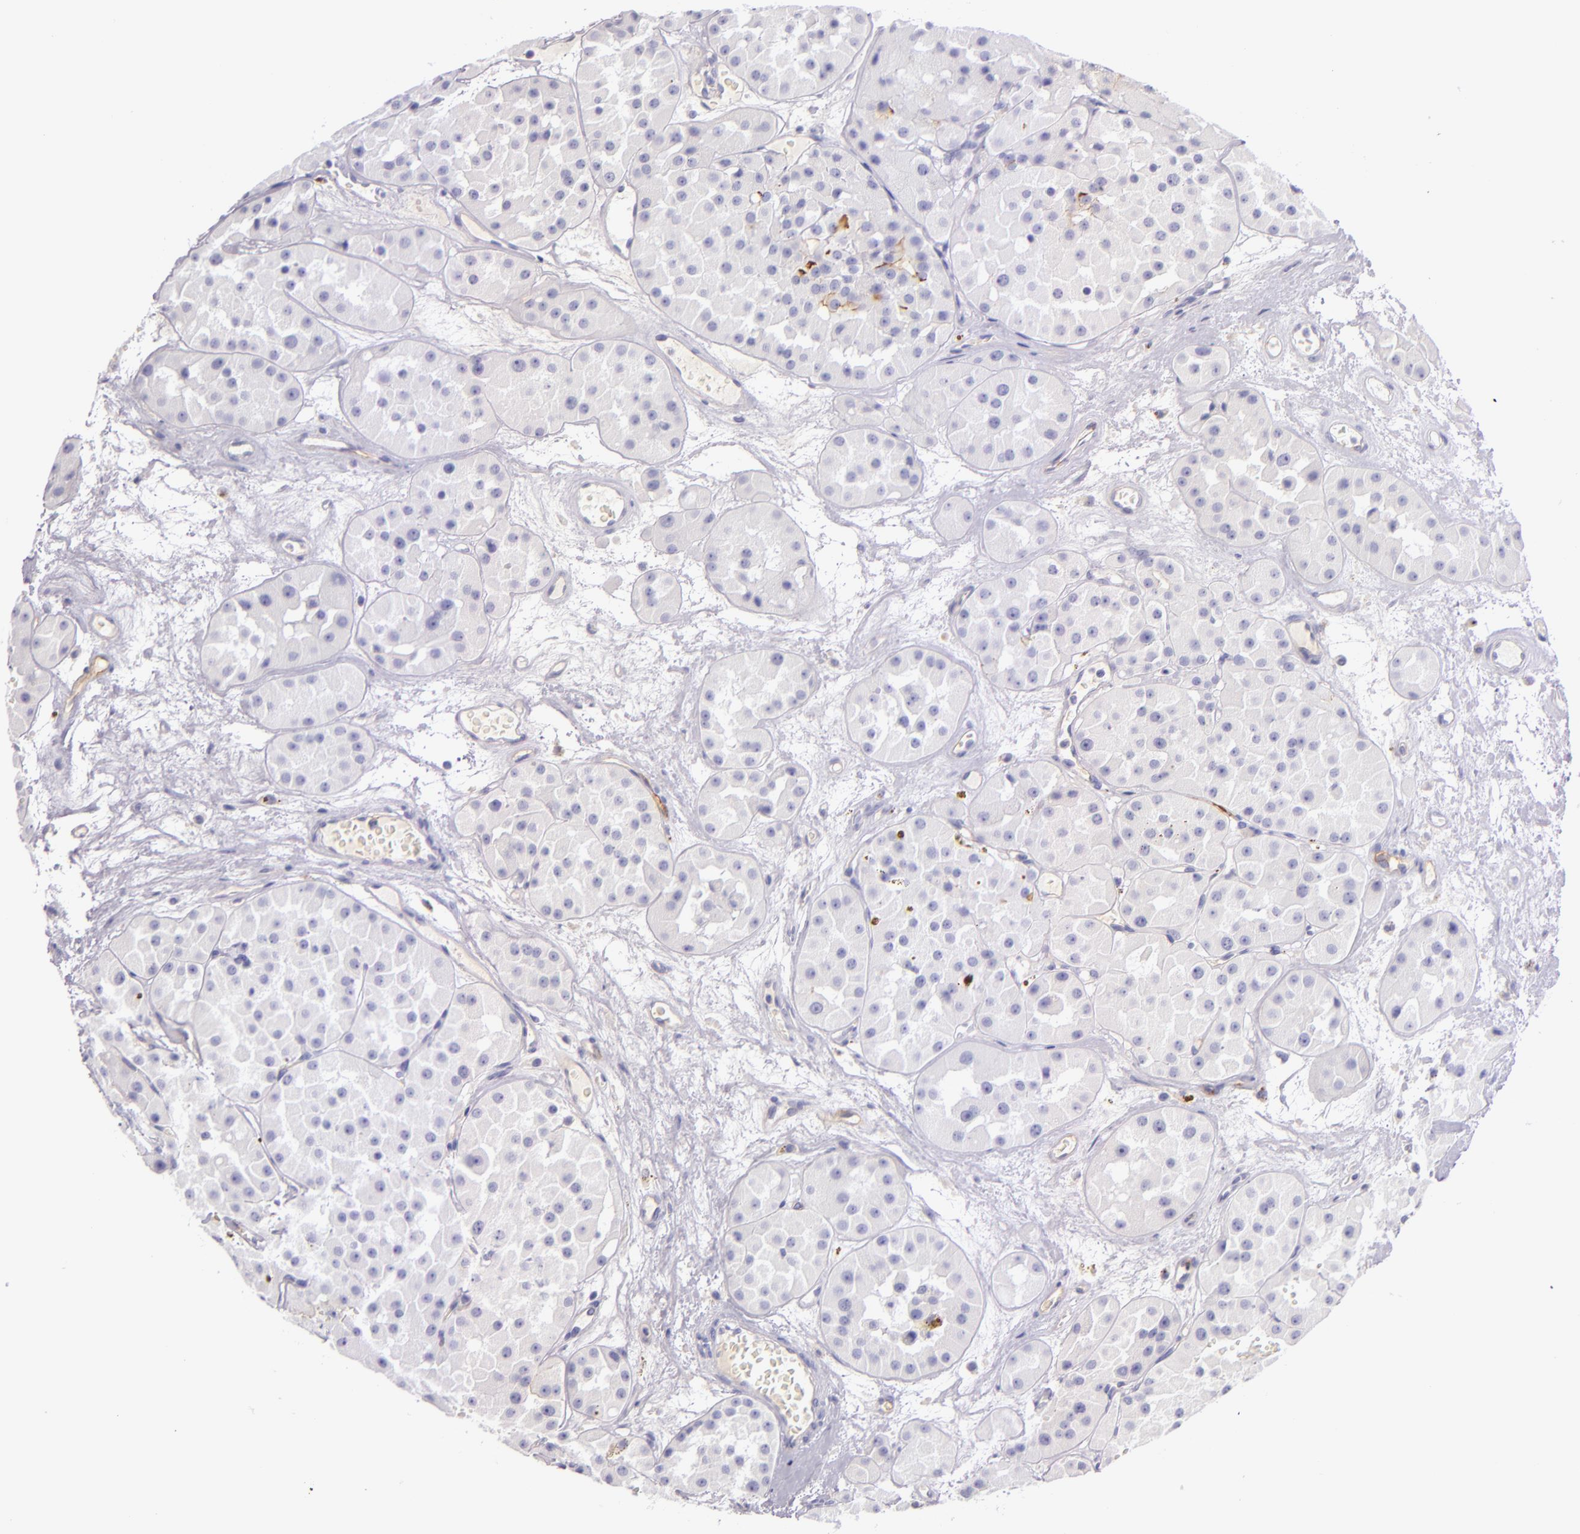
{"staining": {"intensity": "negative", "quantity": "none", "location": "none"}, "tissue": "renal cancer", "cell_type": "Tumor cells", "image_type": "cancer", "snomed": [{"axis": "morphology", "description": "Adenocarcinoma, uncertain malignant potential"}, {"axis": "topography", "description": "Kidney"}], "caption": "Human renal cancer (adenocarcinoma,  uncertain malignant potential) stained for a protein using immunohistochemistry shows no expression in tumor cells.", "gene": "ICAM1", "patient": {"sex": "male", "age": 63}}